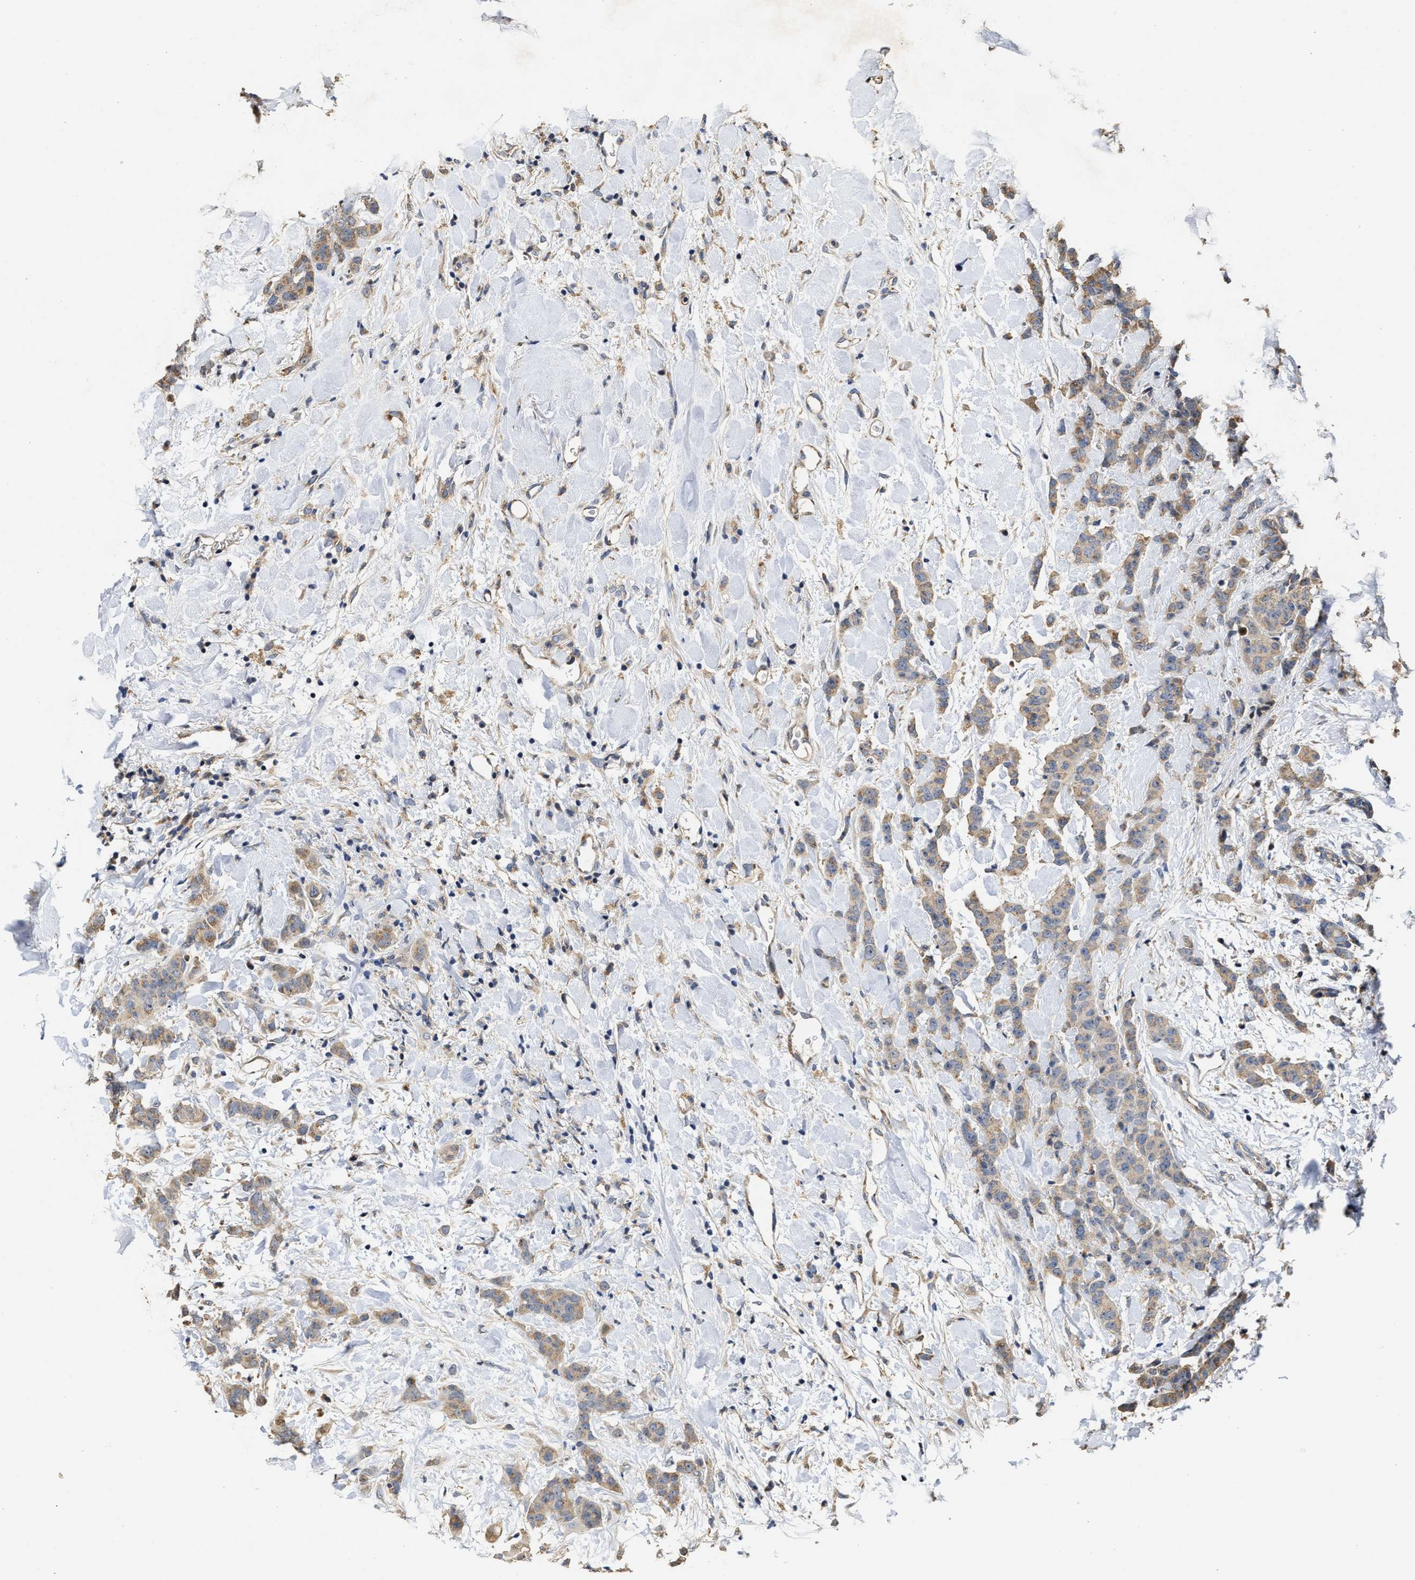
{"staining": {"intensity": "weak", "quantity": ">75%", "location": "cytoplasmic/membranous"}, "tissue": "breast cancer", "cell_type": "Tumor cells", "image_type": "cancer", "snomed": [{"axis": "morphology", "description": "Normal tissue, NOS"}, {"axis": "morphology", "description": "Duct carcinoma"}, {"axis": "topography", "description": "Breast"}], "caption": "Immunohistochemistry (IHC) micrograph of breast cancer stained for a protein (brown), which displays low levels of weak cytoplasmic/membranous staining in about >75% of tumor cells.", "gene": "SCYL2", "patient": {"sex": "female", "age": 40}}